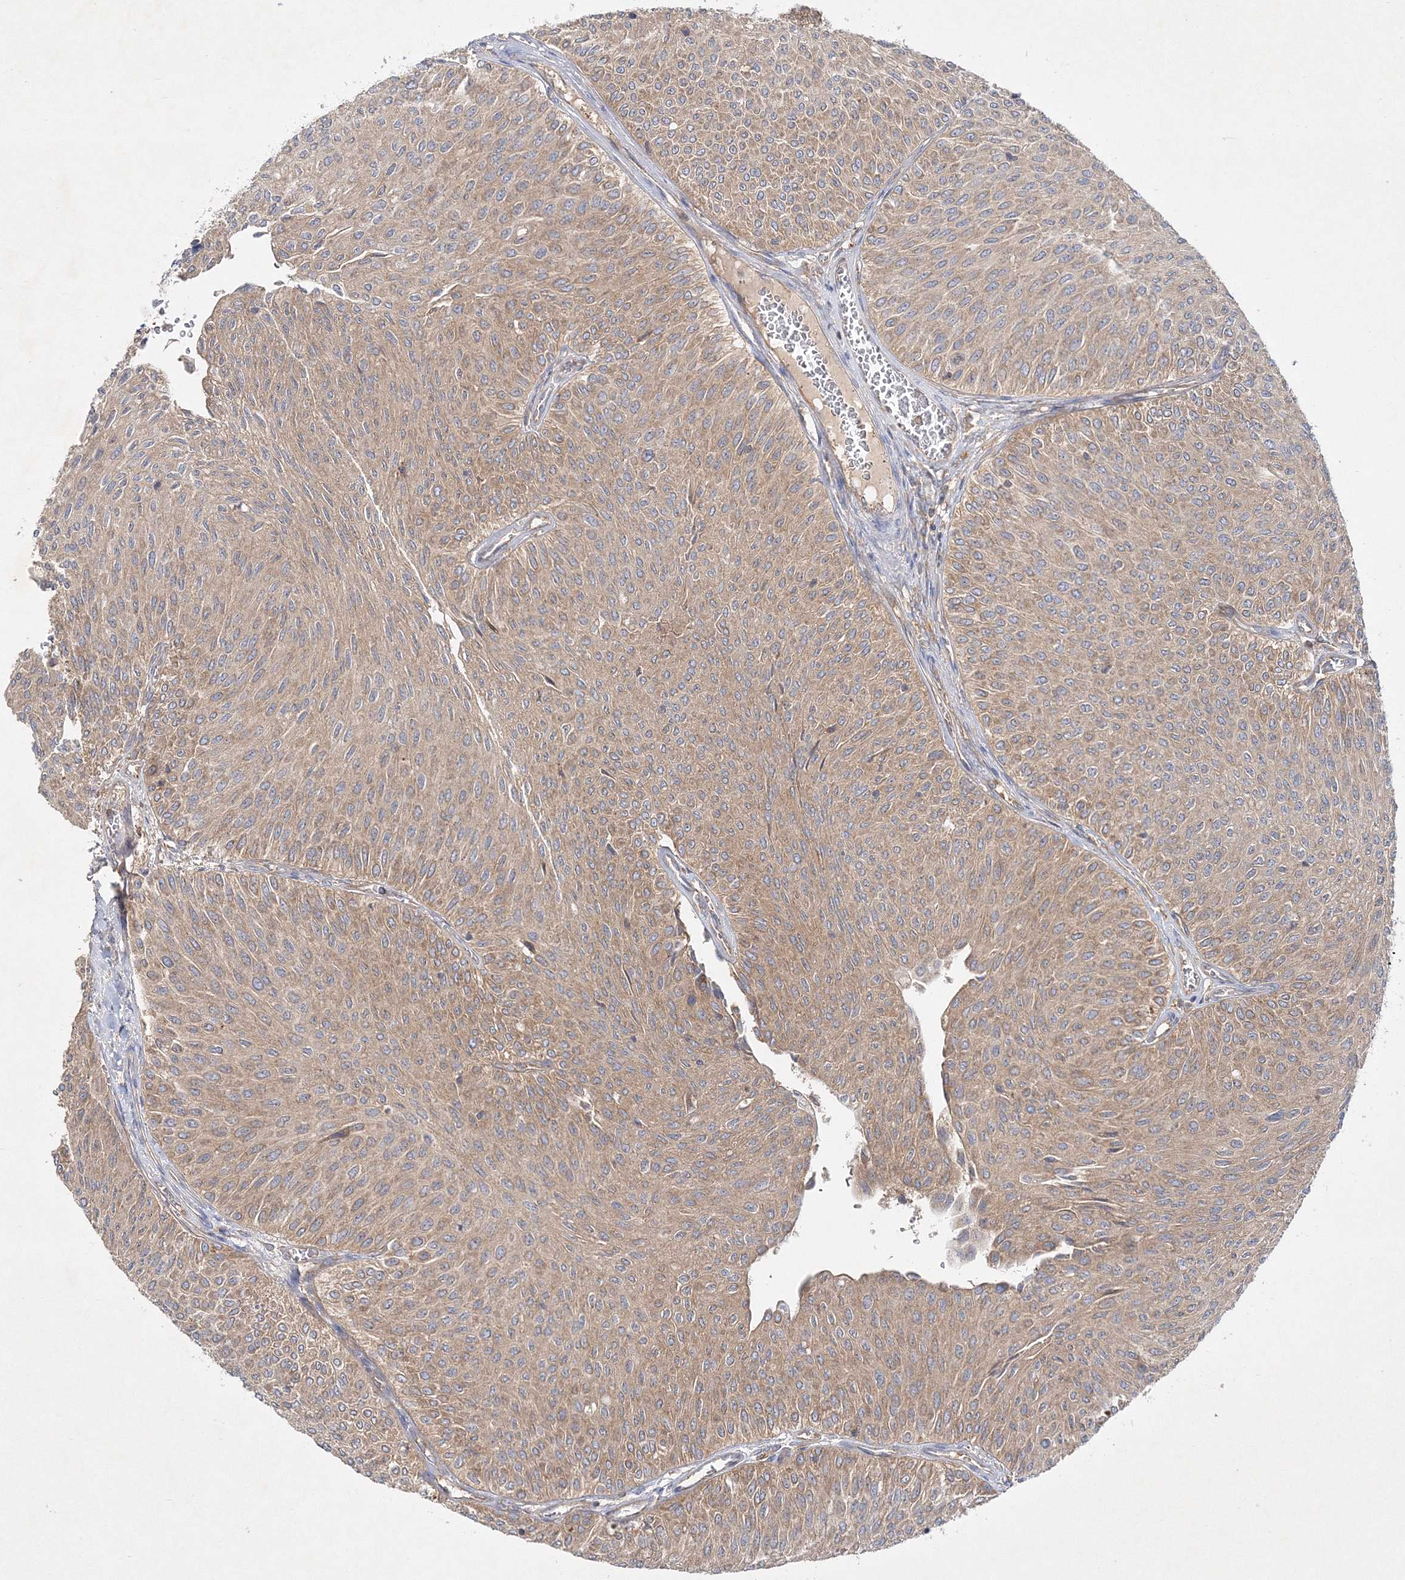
{"staining": {"intensity": "moderate", "quantity": ">75%", "location": "cytoplasmic/membranous"}, "tissue": "urothelial cancer", "cell_type": "Tumor cells", "image_type": "cancer", "snomed": [{"axis": "morphology", "description": "Urothelial carcinoma, Low grade"}, {"axis": "topography", "description": "Urinary bladder"}], "caption": "Immunohistochemical staining of human urothelial carcinoma (low-grade) exhibits medium levels of moderate cytoplasmic/membranous staining in about >75% of tumor cells.", "gene": "WDR37", "patient": {"sex": "male", "age": 78}}